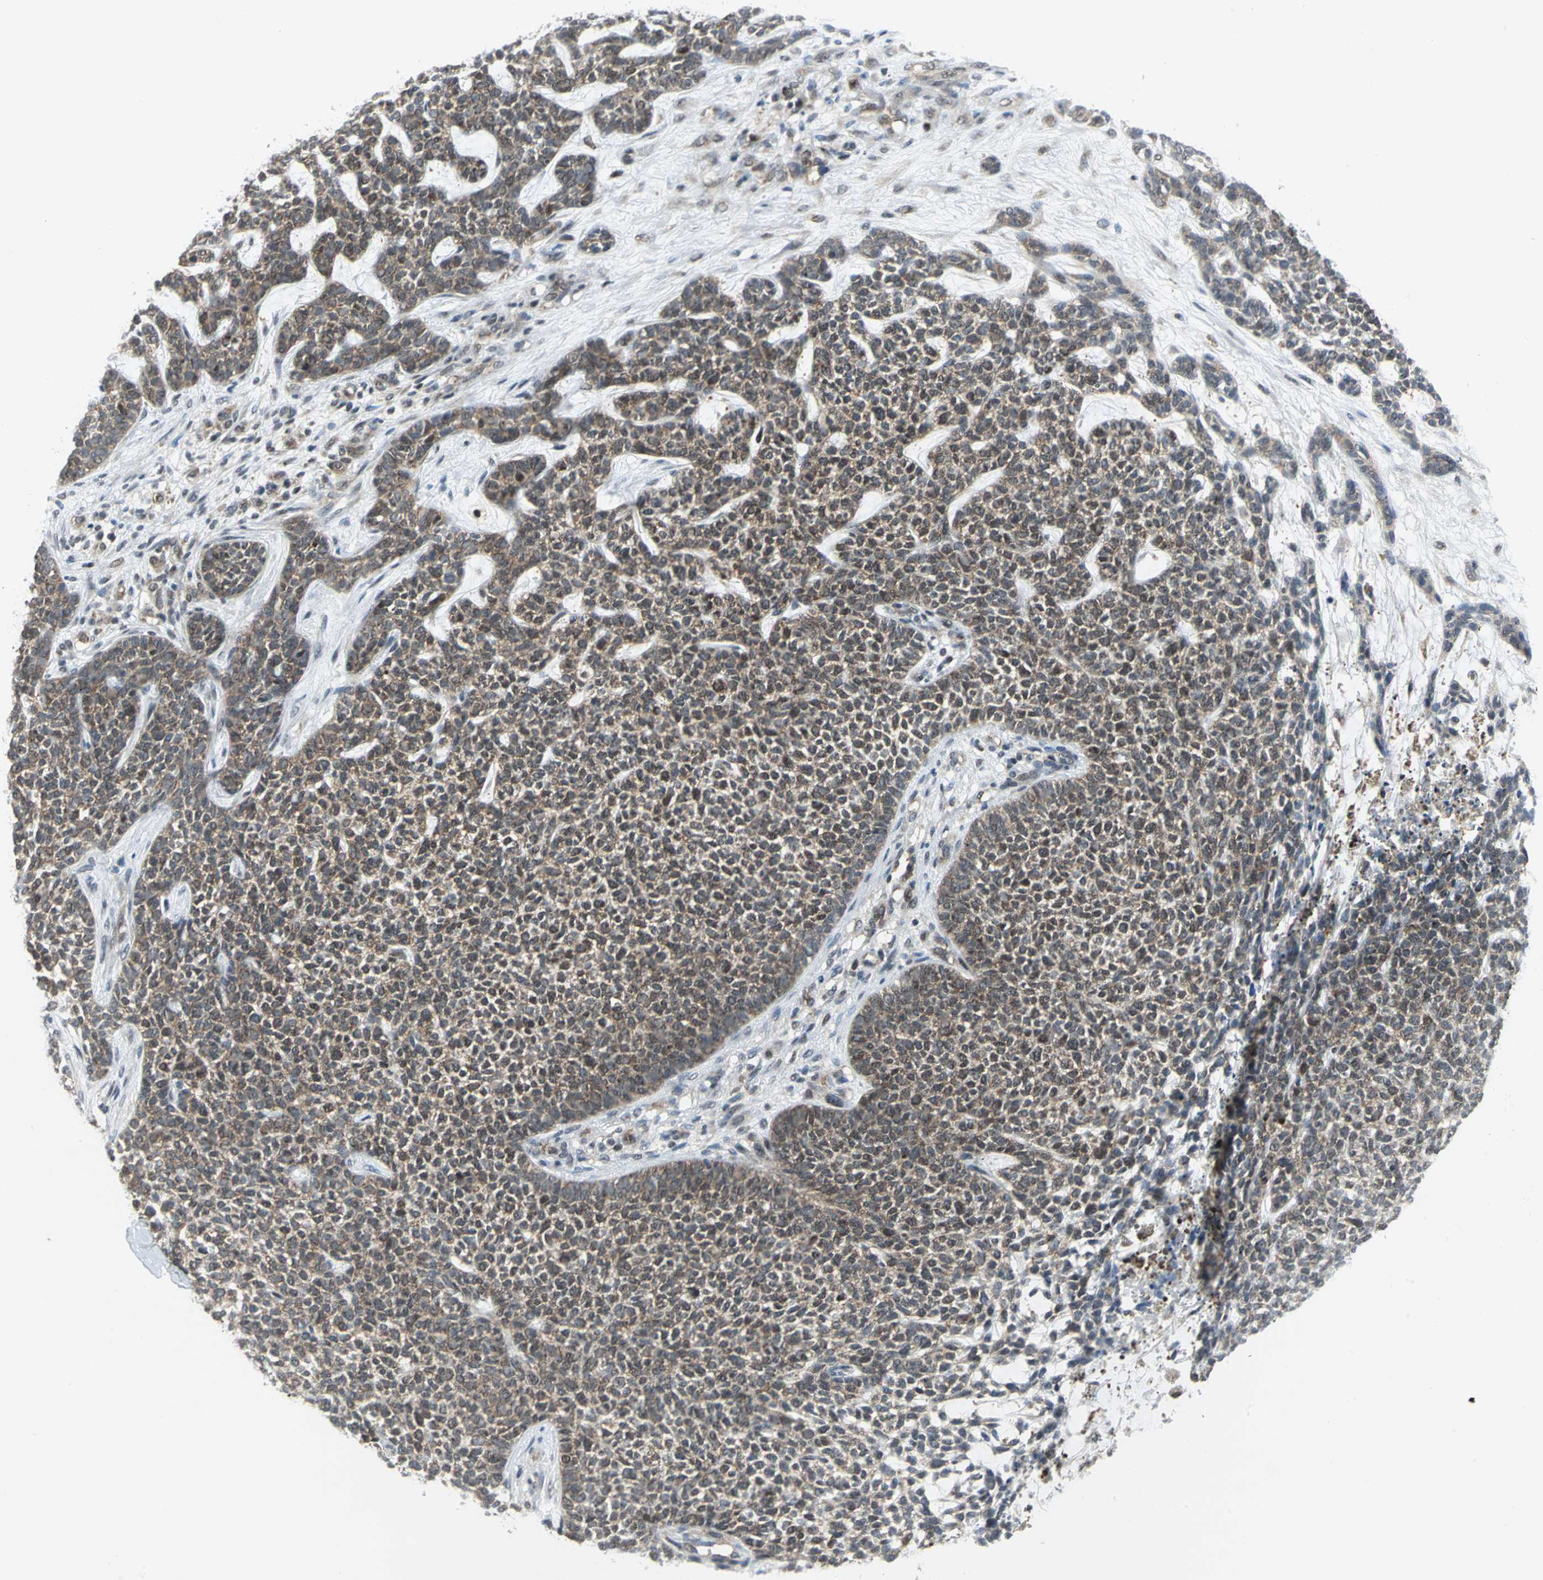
{"staining": {"intensity": "weak", "quantity": ">75%", "location": "cytoplasmic/membranous"}, "tissue": "skin cancer", "cell_type": "Tumor cells", "image_type": "cancer", "snomed": [{"axis": "morphology", "description": "Basal cell carcinoma"}, {"axis": "topography", "description": "Skin"}], "caption": "IHC image of neoplastic tissue: skin basal cell carcinoma stained using immunohistochemistry demonstrates low levels of weak protein expression localized specifically in the cytoplasmic/membranous of tumor cells, appearing as a cytoplasmic/membranous brown color.", "gene": "PSMA4", "patient": {"sex": "female", "age": 84}}